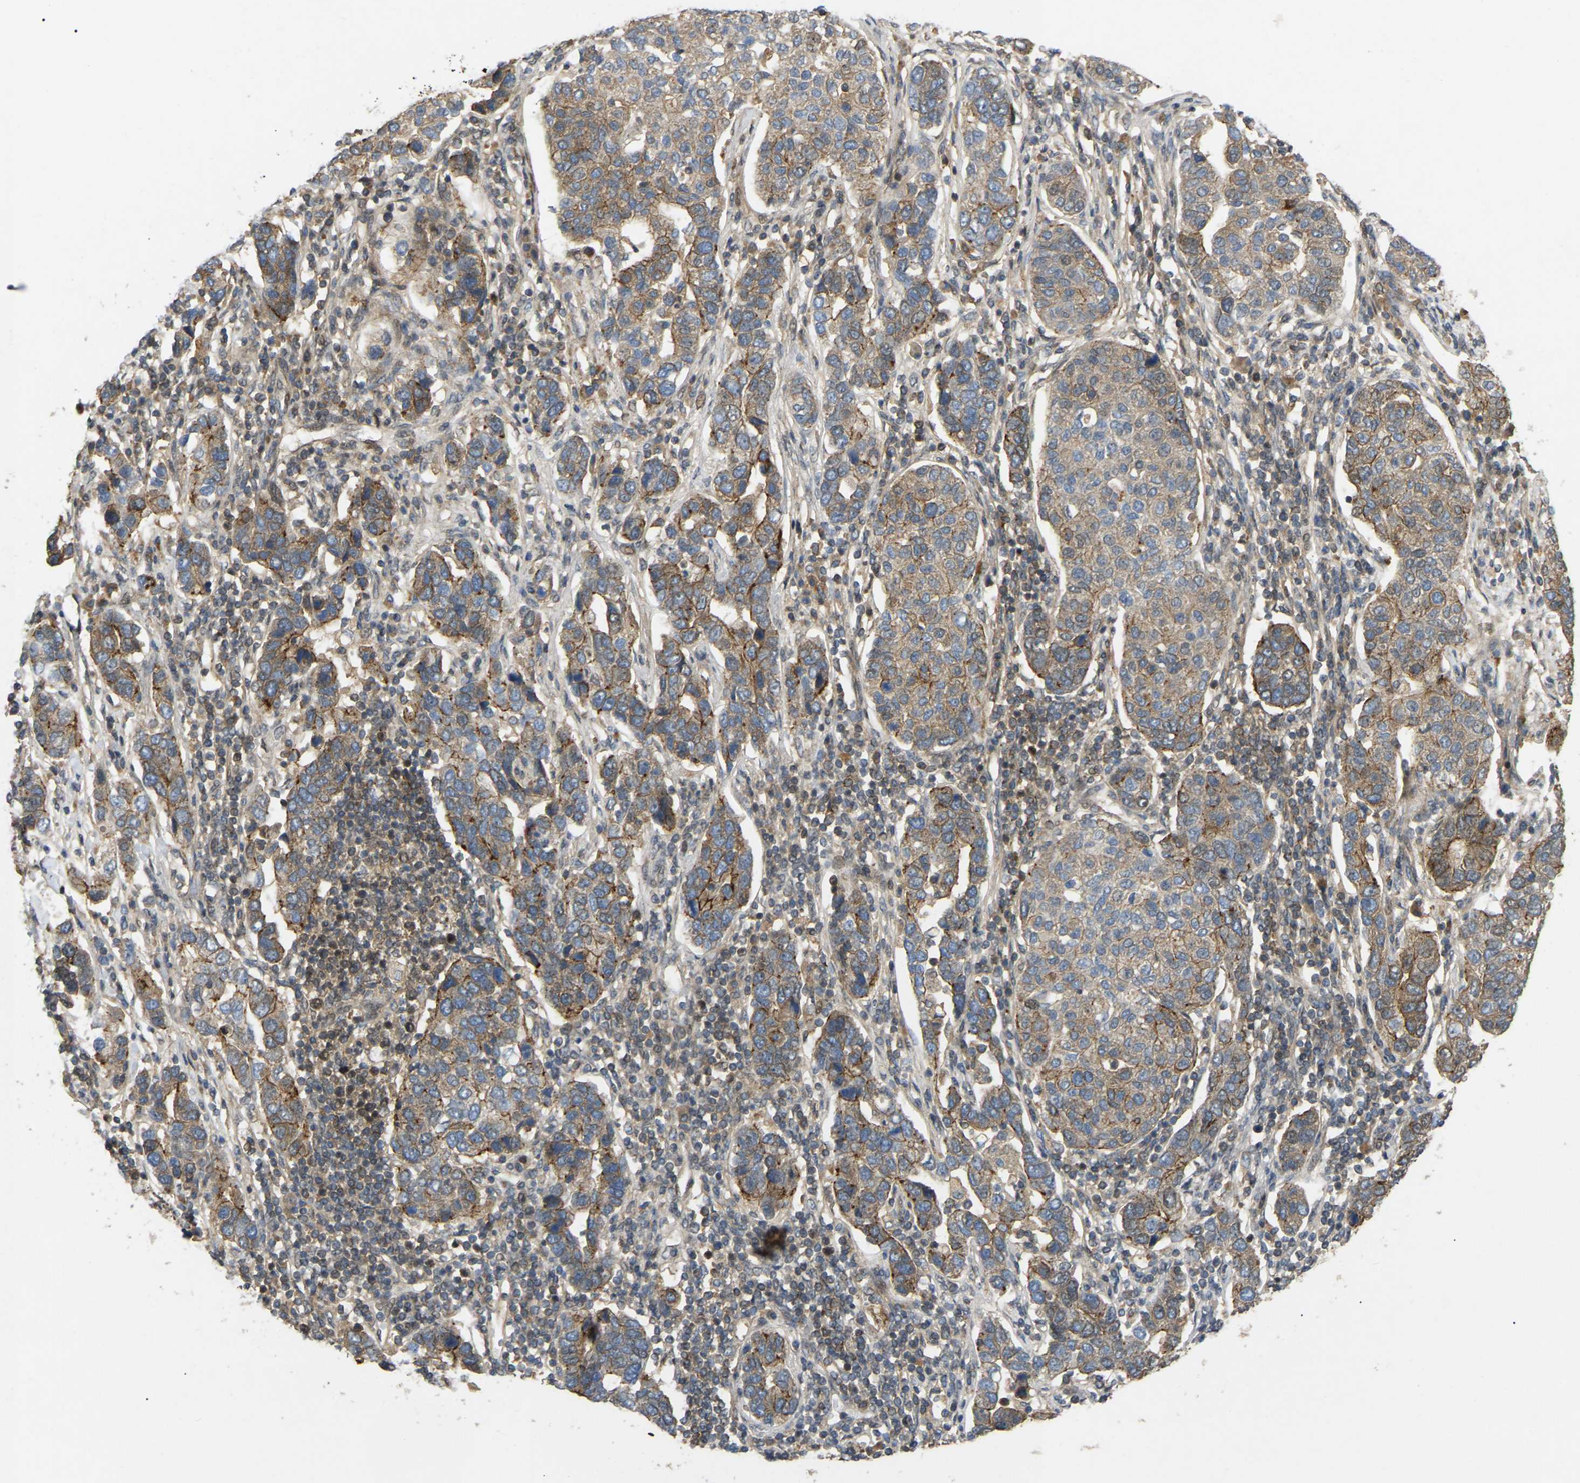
{"staining": {"intensity": "moderate", "quantity": "25%-75%", "location": "cytoplasmic/membranous"}, "tissue": "pancreatic cancer", "cell_type": "Tumor cells", "image_type": "cancer", "snomed": [{"axis": "morphology", "description": "Adenocarcinoma, NOS"}, {"axis": "topography", "description": "Pancreas"}], "caption": "Protein staining reveals moderate cytoplasmic/membranous positivity in approximately 25%-75% of tumor cells in pancreatic cancer (adenocarcinoma). Nuclei are stained in blue.", "gene": "KIAA1549", "patient": {"sex": "female", "age": 61}}